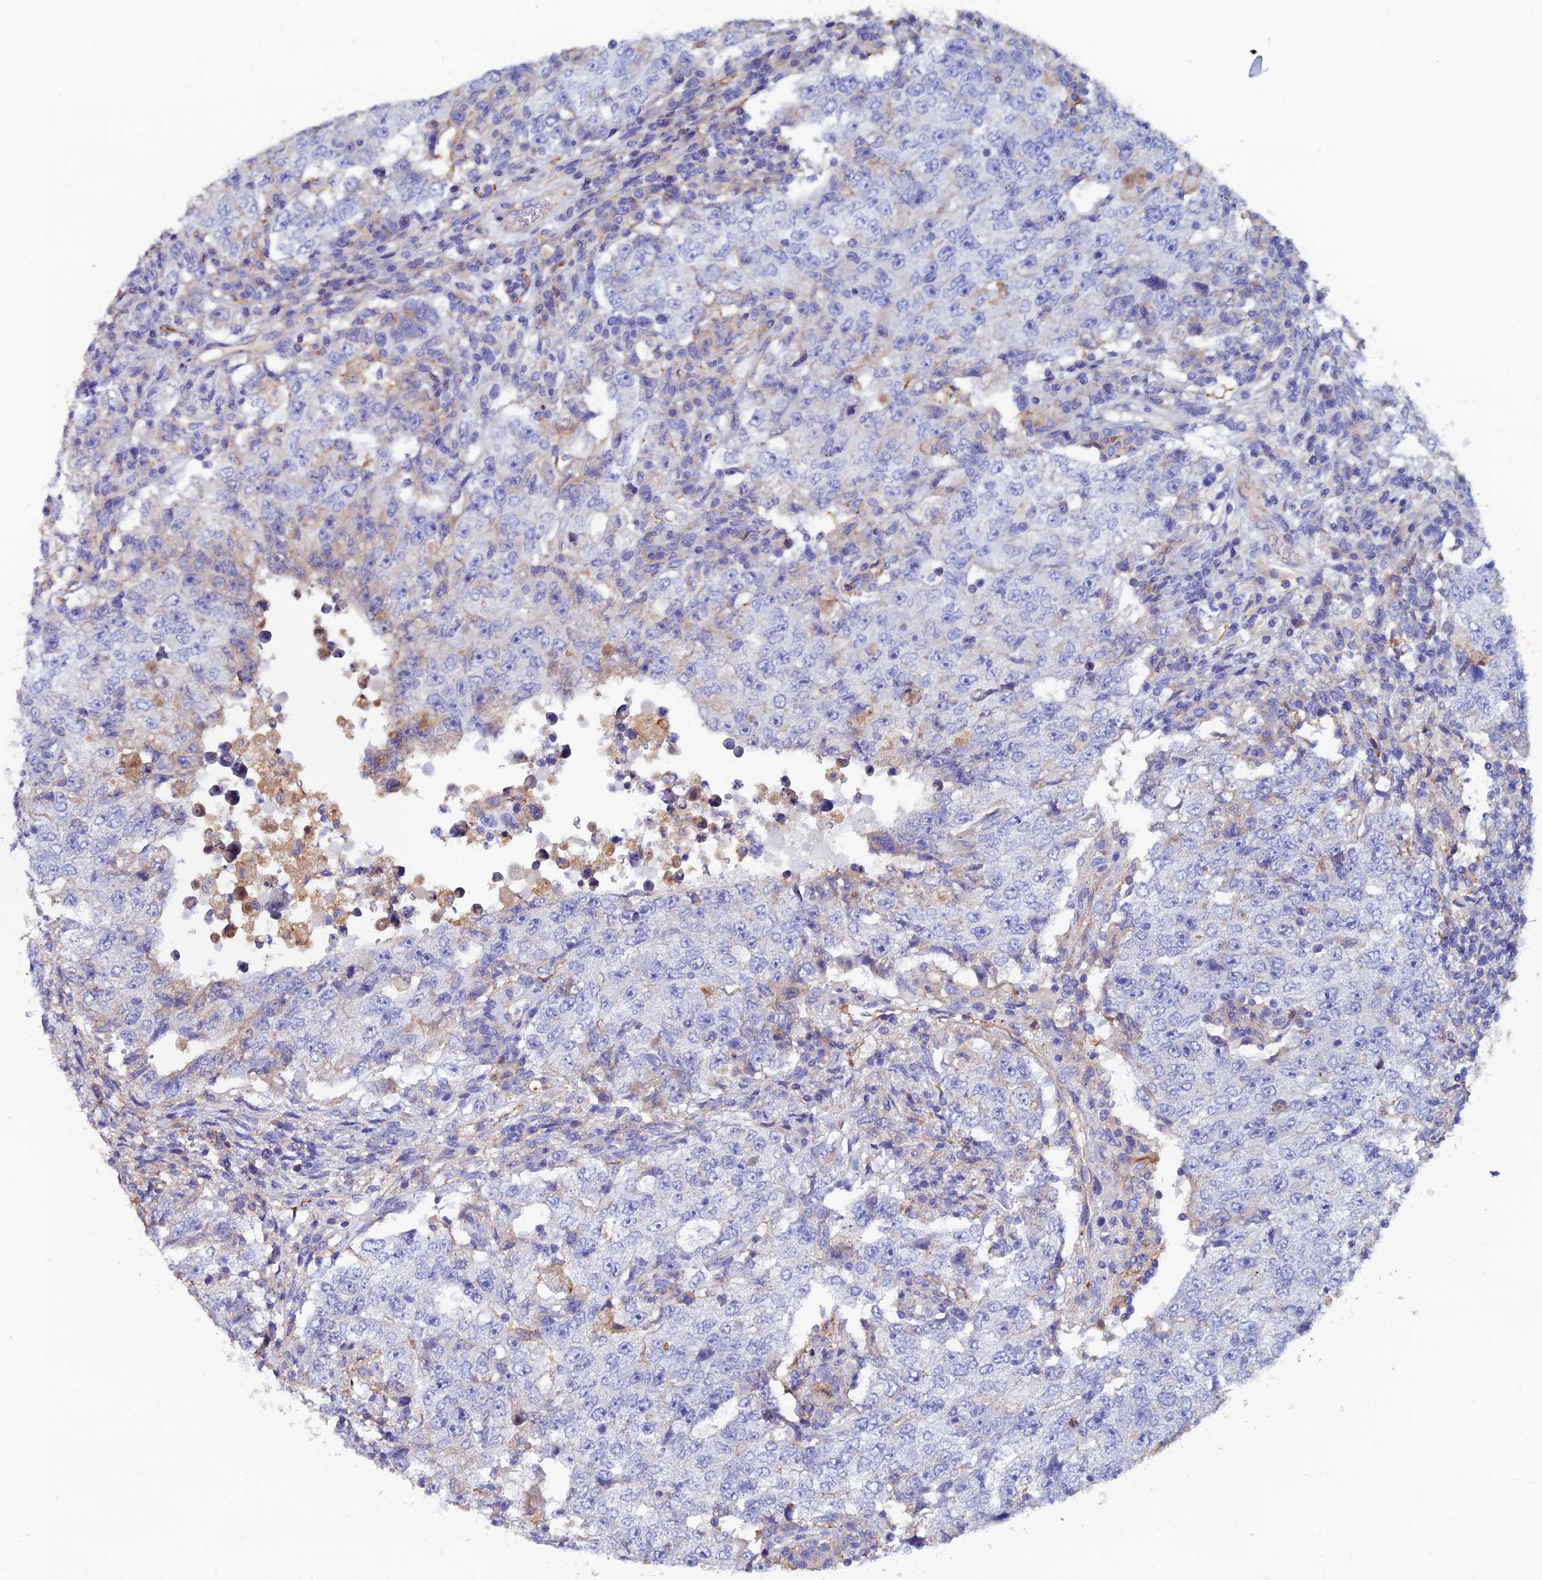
{"staining": {"intensity": "negative", "quantity": "none", "location": "none"}, "tissue": "testis cancer", "cell_type": "Tumor cells", "image_type": "cancer", "snomed": [{"axis": "morphology", "description": "Carcinoma, Embryonal, NOS"}, {"axis": "topography", "description": "Testis"}], "caption": "DAB (3,3'-diaminobenzidine) immunohistochemical staining of testis cancer (embryonal carcinoma) demonstrates no significant expression in tumor cells.", "gene": "C6", "patient": {"sex": "male", "age": 26}}